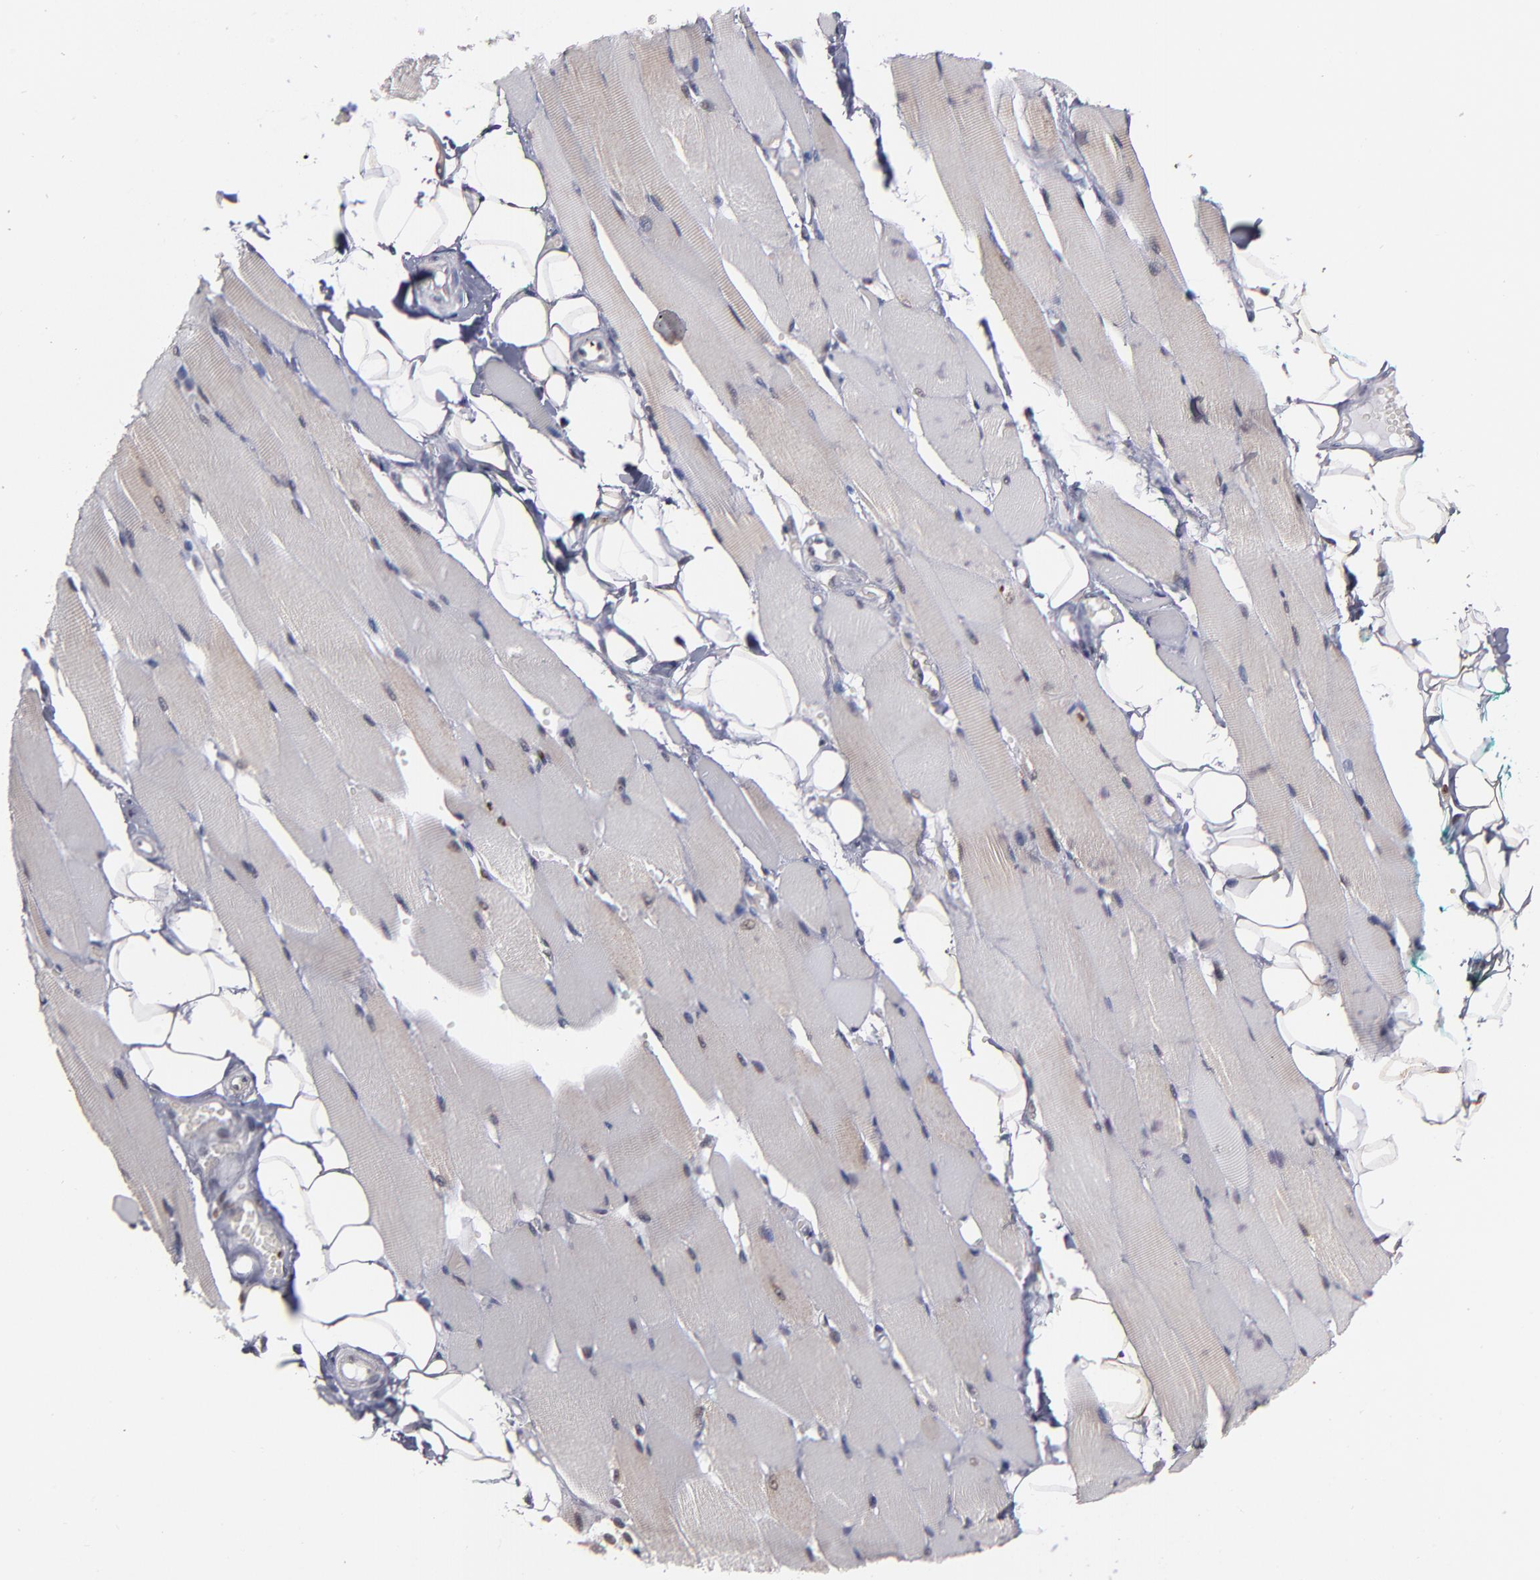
{"staining": {"intensity": "negative", "quantity": "none", "location": "none"}, "tissue": "skeletal muscle", "cell_type": "Myocytes", "image_type": "normal", "snomed": [{"axis": "morphology", "description": "Normal tissue, NOS"}, {"axis": "topography", "description": "Skeletal muscle"}, {"axis": "topography", "description": "Peripheral nerve tissue"}], "caption": "Image shows no protein positivity in myocytes of unremarkable skeletal muscle.", "gene": "KDM6A", "patient": {"sex": "female", "age": 84}}